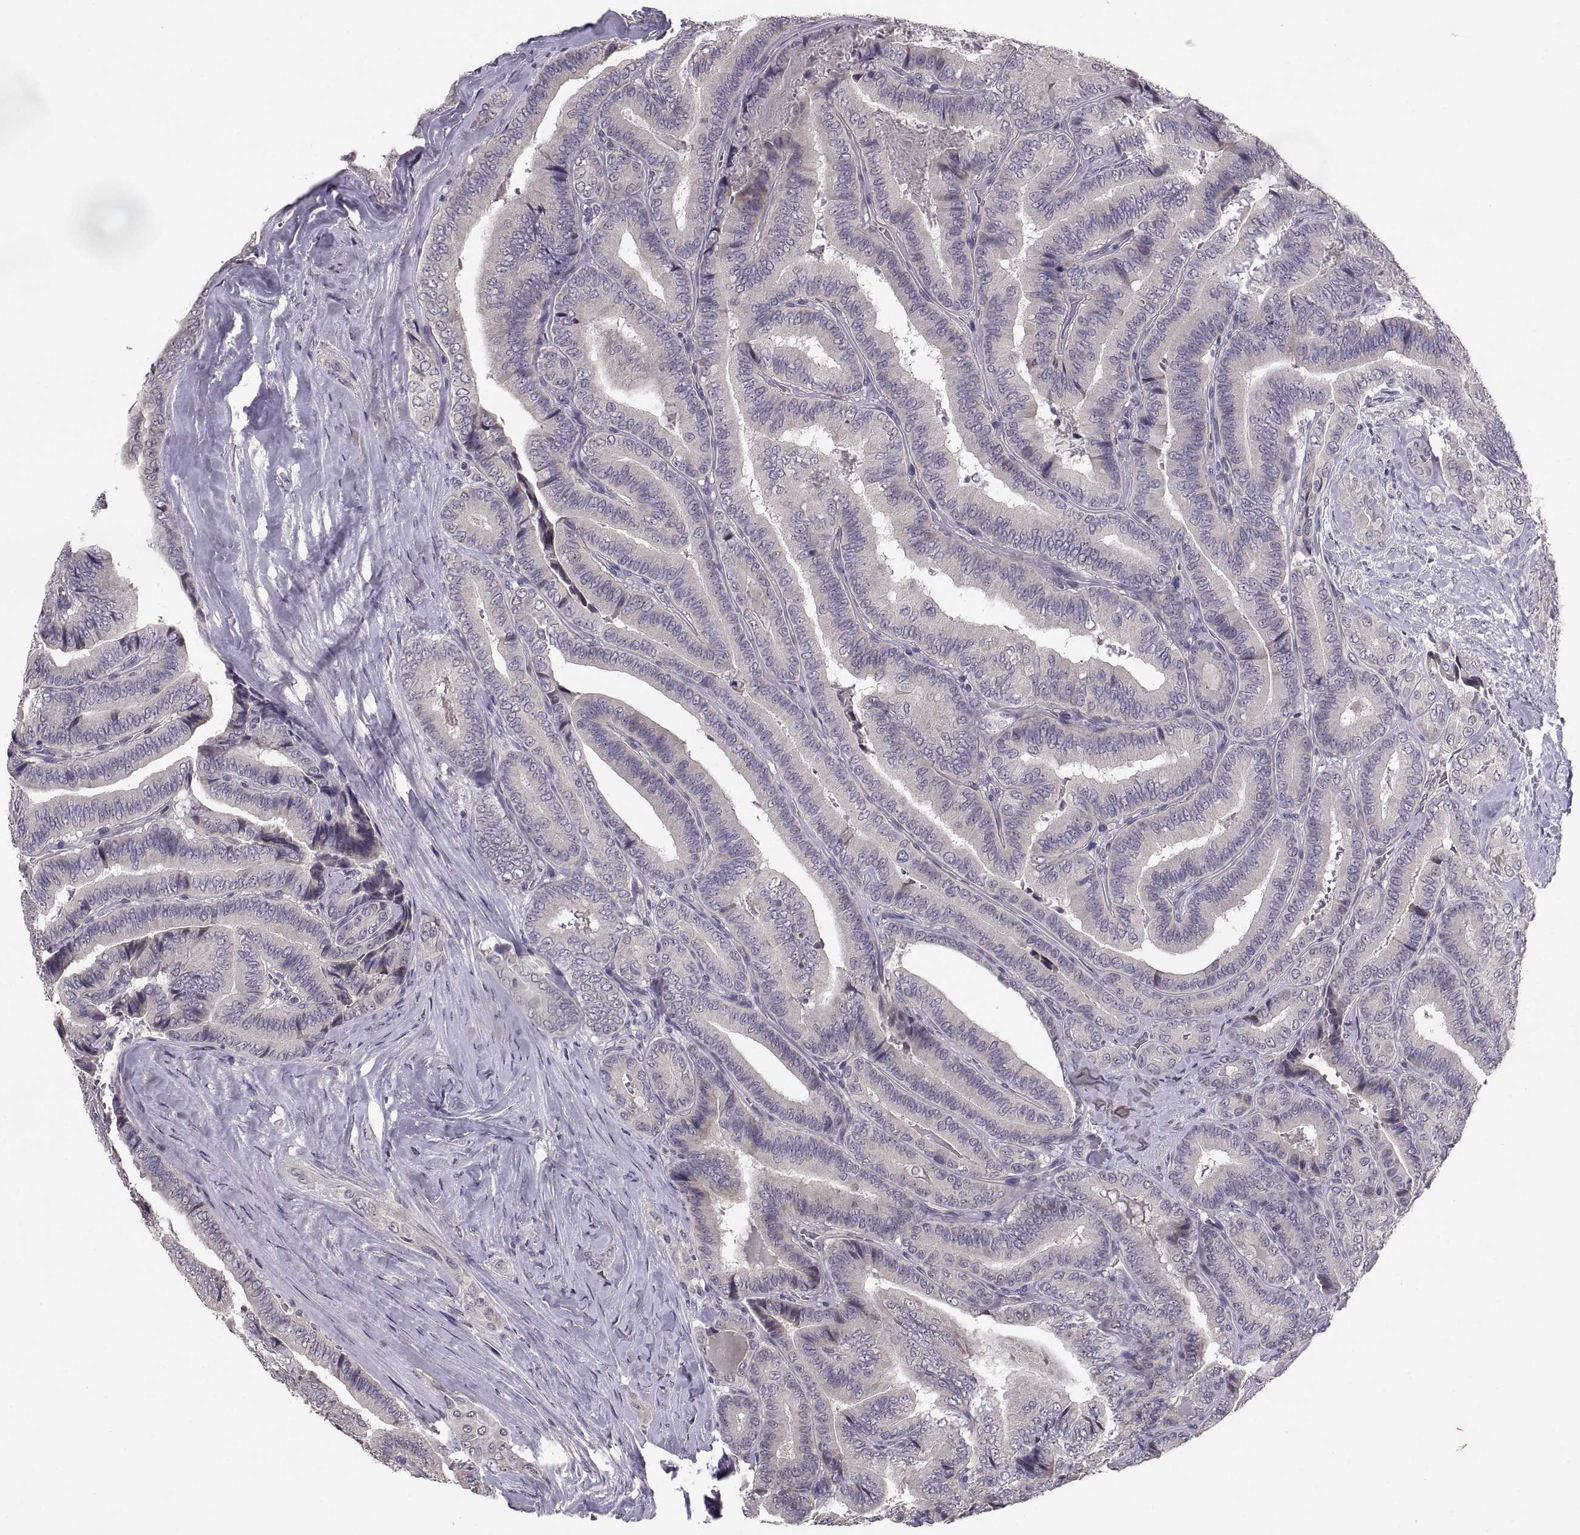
{"staining": {"intensity": "negative", "quantity": "none", "location": "none"}, "tissue": "thyroid cancer", "cell_type": "Tumor cells", "image_type": "cancer", "snomed": [{"axis": "morphology", "description": "Papillary adenocarcinoma, NOS"}, {"axis": "topography", "description": "Thyroid gland"}], "caption": "Micrograph shows no protein positivity in tumor cells of thyroid cancer tissue.", "gene": "PAX2", "patient": {"sex": "male", "age": 61}}